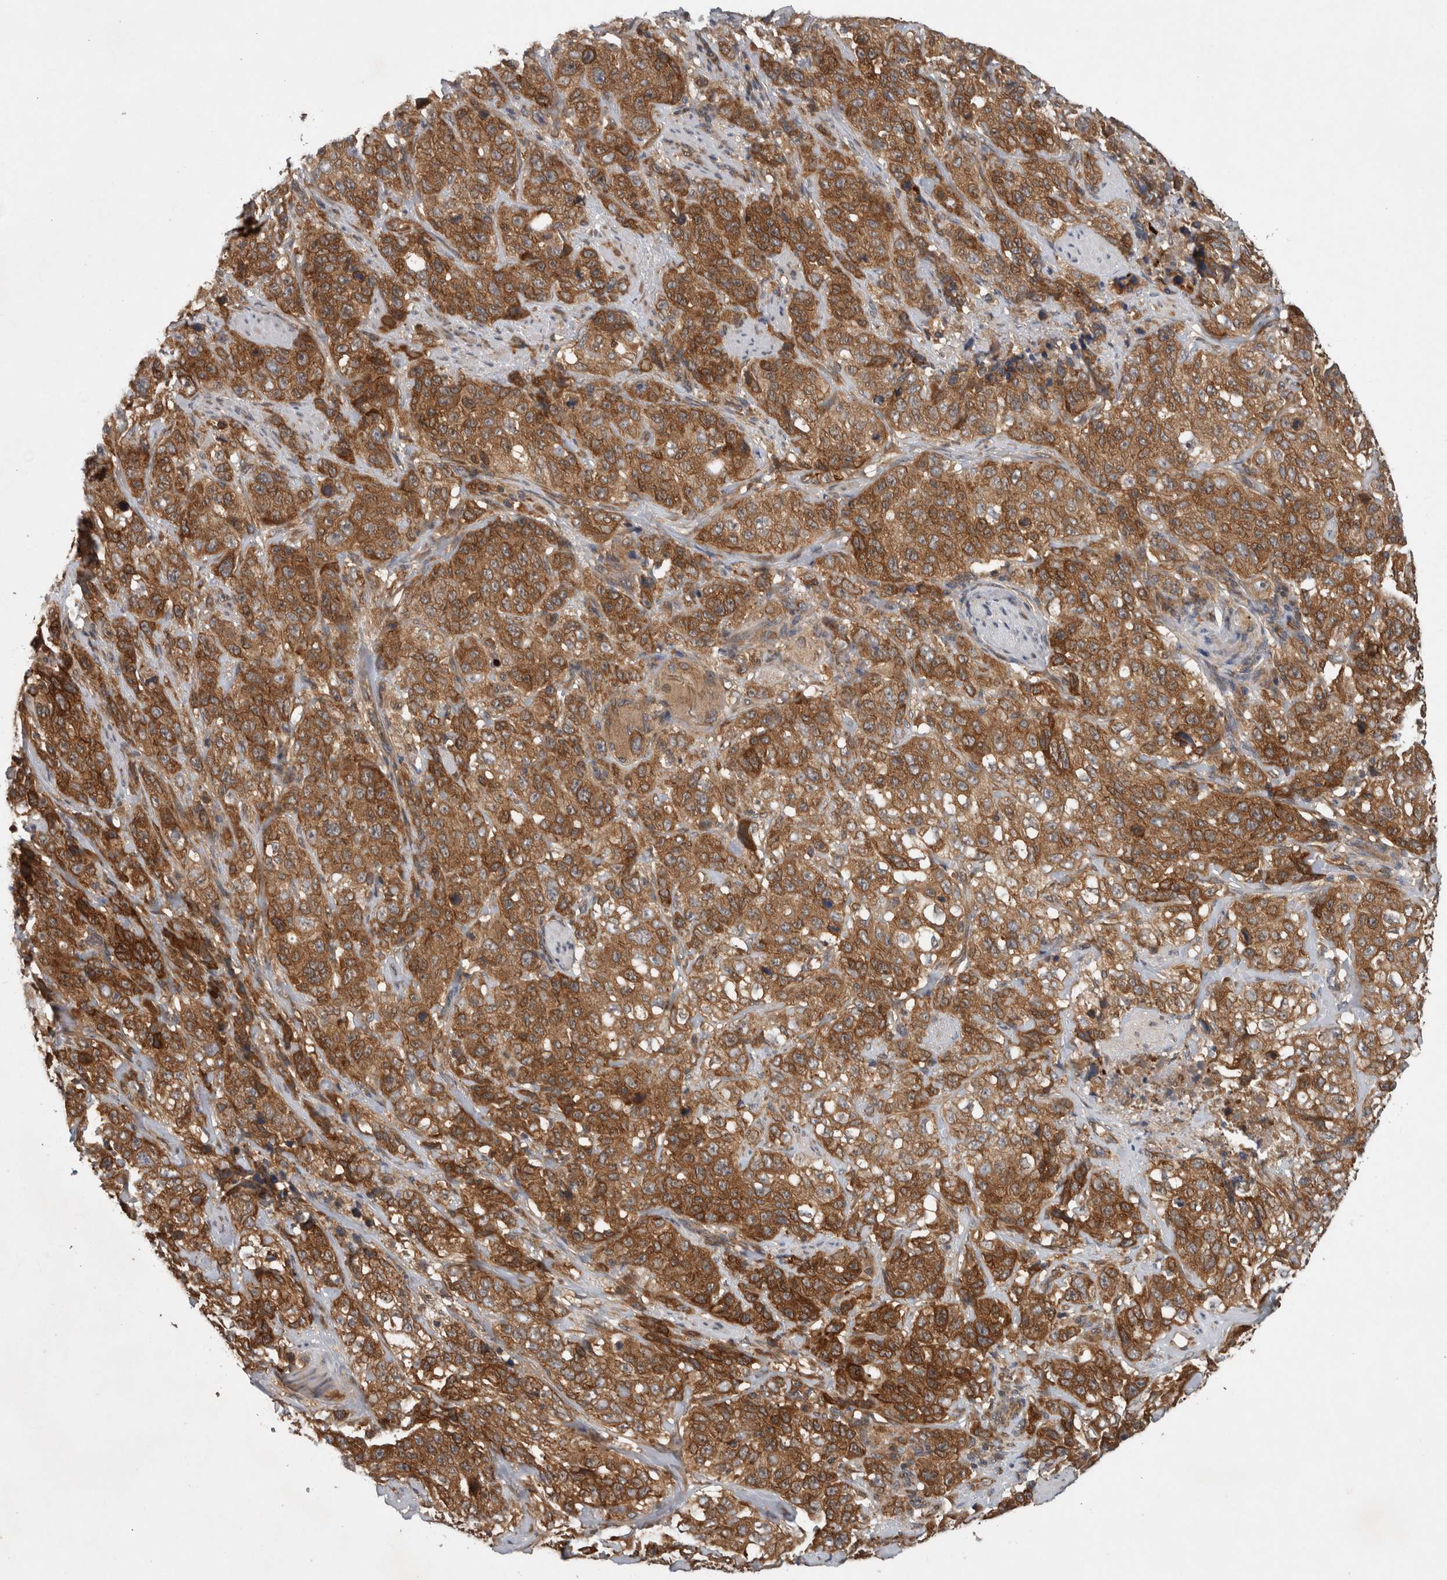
{"staining": {"intensity": "strong", "quantity": ">75%", "location": "cytoplasmic/membranous"}, "tissue": "stomach cancer", "cell_type": "Tumor cells", "image_type": "cancer", "snomed": [{"axis": "morphology", "description": "Adenocarcinoma, NOS"}, {"axis": "topography", "description": "Stomach"}], "caption": "Adenocarcinoma (stomach) tissue shows strong cytoplasmic/membranous expression in approximately >75% of tumor cells Using DAB (brown) and hematoxylin (blue) stains, captured at high magnification using brightfield microscopy.", "gene": "PDCD2", "patient": {"sex": "male", "age": 48}}